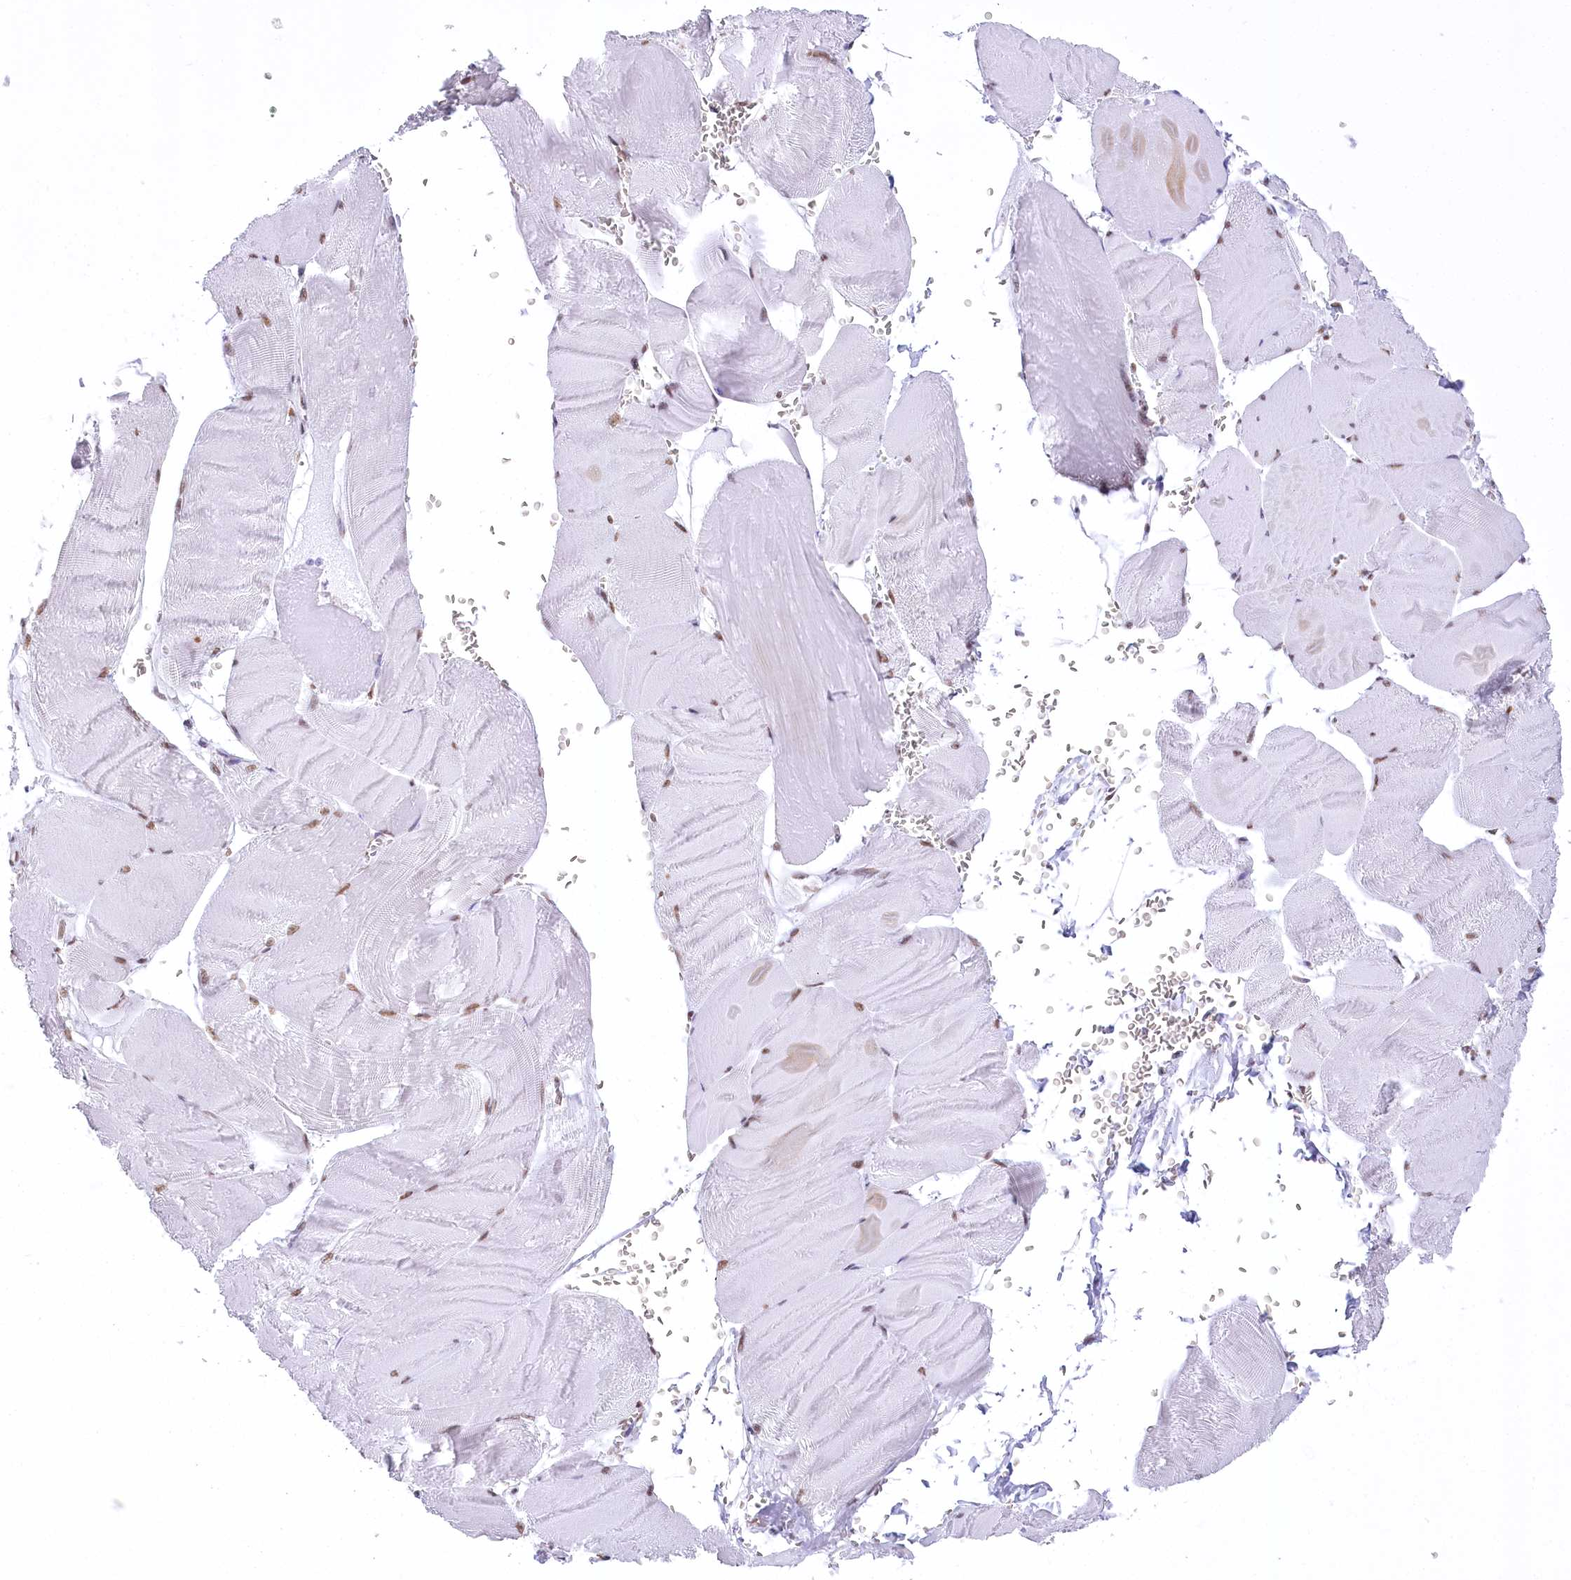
{"staining": {"intensity": "weak", "quantity": ">75%", "location": "nuclear"}, "tissue": "skeletal muscle", "cell_type": "Myocytes", "image_type": "normal", "snomed": [{"axis": "morphology", "description": "Normal tissue, NOS"}, {"axis": "morphology", "description": "Basal cell carcinoma"}, {"axis": "topography", "description": "Skeletal muscle"}], "caption": "Protein expression analysis of unremarkable skeletal muscle displays weak nuclear expression in approximately >75% of myocytes.", "gene": "HNRNPA0", "patient": {"sex": "female", "age": 64}}